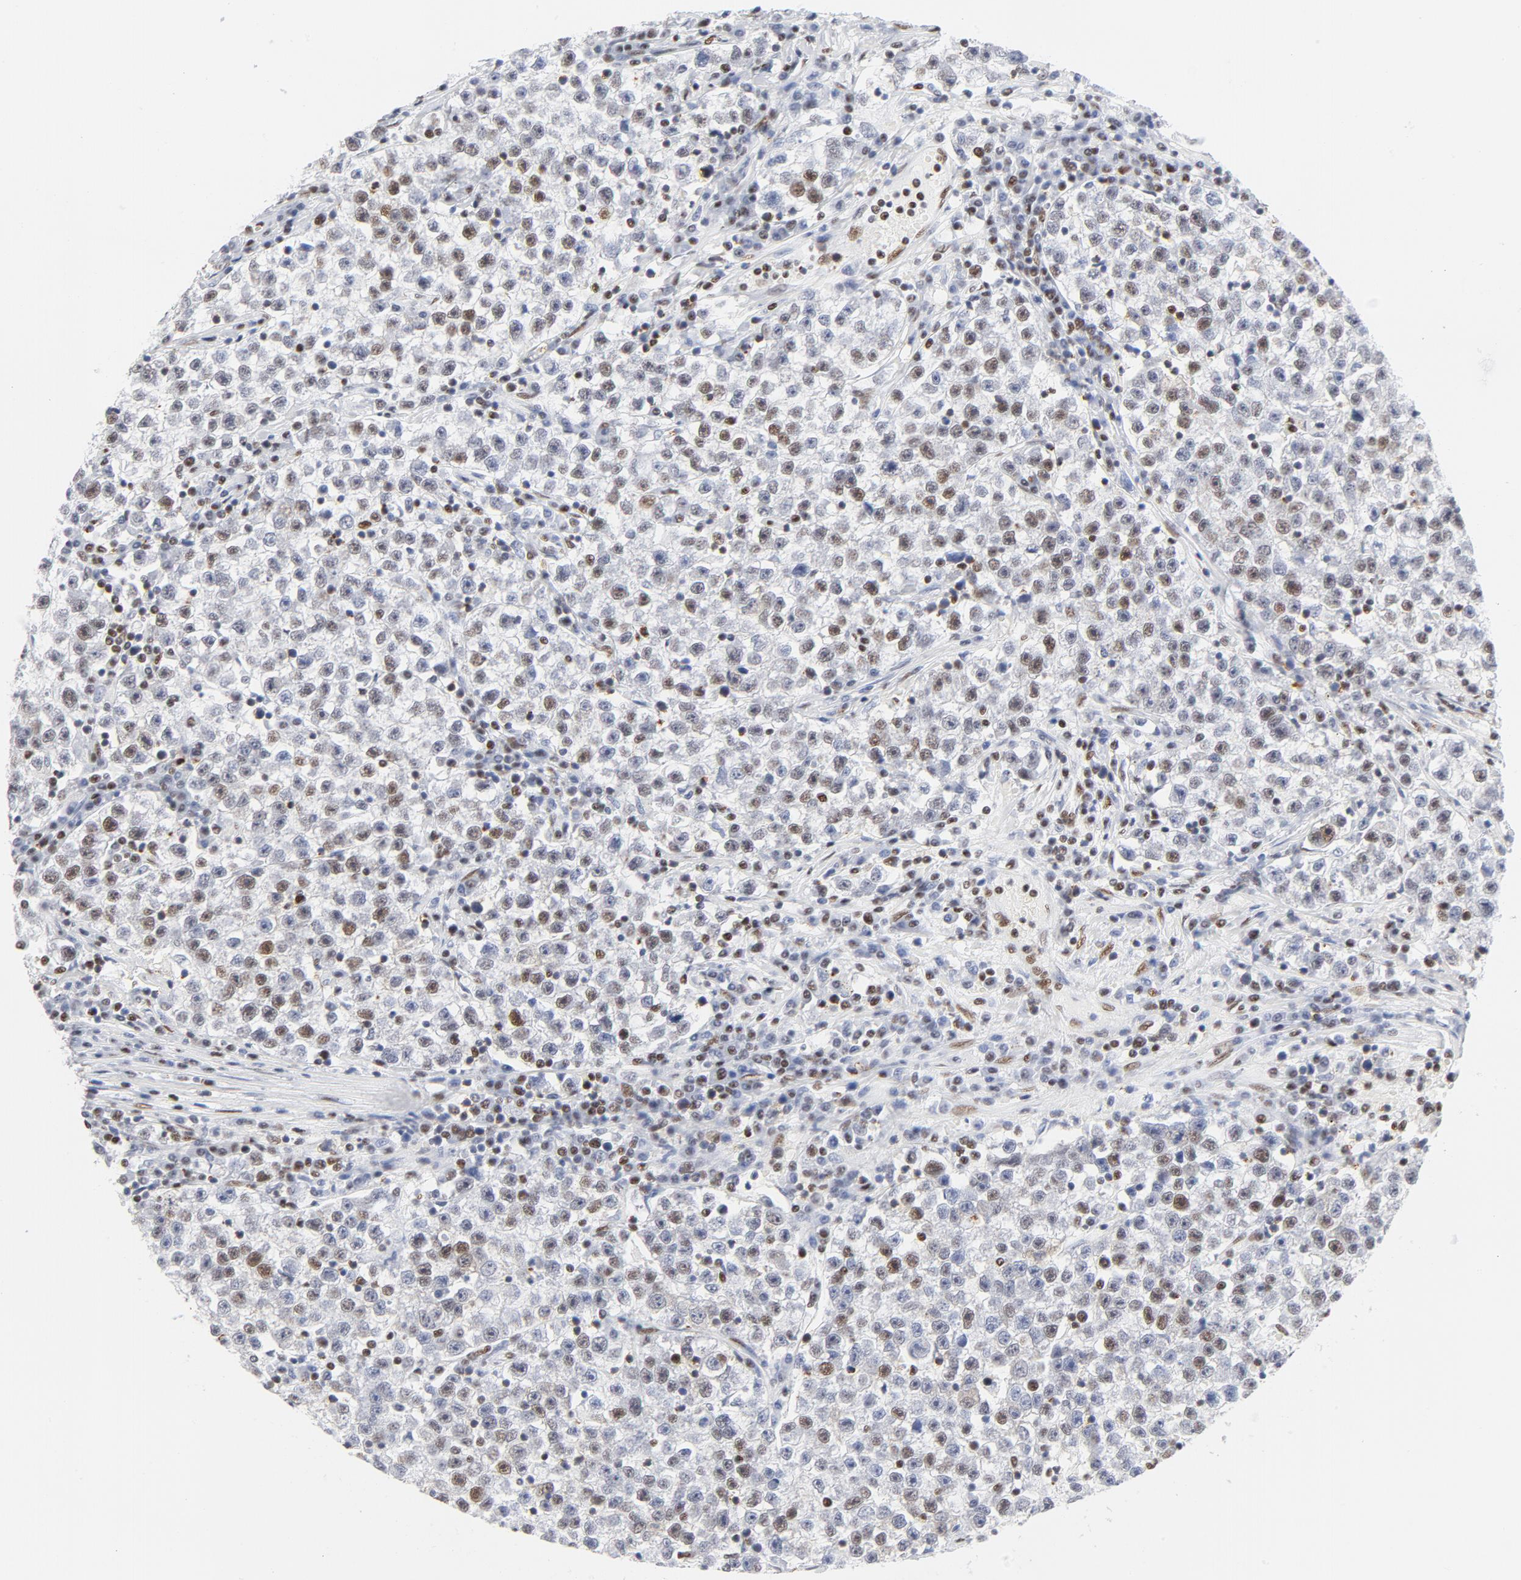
{"staining": {"intensity": "moderate", "quantity": "<25%", "location": "nuclear"}, "tissue": "testis cancer", "cell_type": "Tumor cells", "image_type": "cancer", "snomed": [{"axis": "morphology", "description": "Seminoma, NOS"}, {"axis": "topography", "description": "Testis"}], "caption": "Immunohistochemical staining of human testis cancer displays moderate nuclear protein staining in about <25% of tumor cells. The staining was performed using DAB (3,3'-diaminobenzidine) to visualize the protein expression in brown, while the nuclei were stained in blue with hematoxylin (Magnification: 20x).", "gene": "ATF2", "patient": {"sex": "male", "age": 22}}